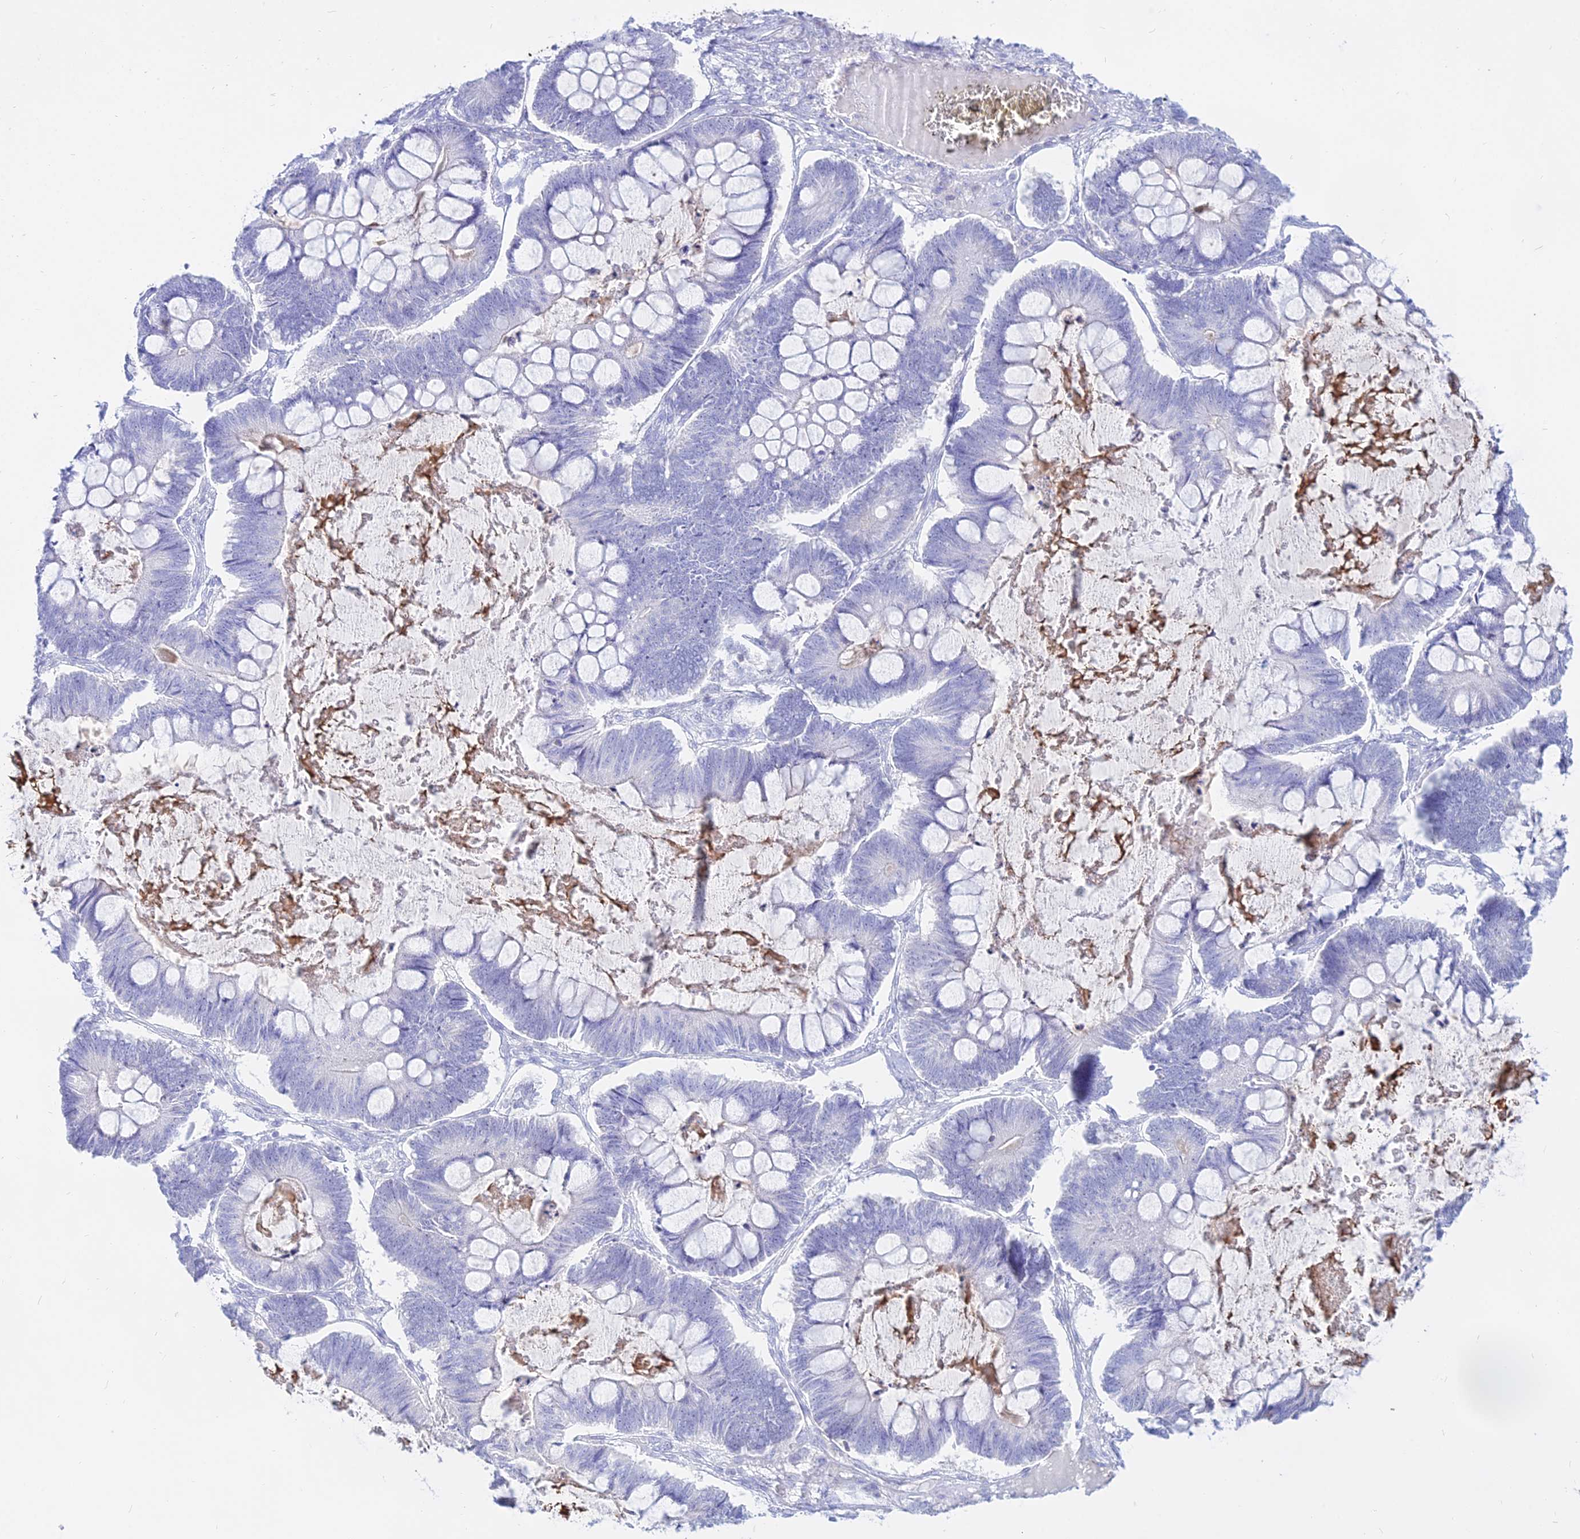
{"staining": {"intensity": "negative", "quantity": "none", "location": "none"}, "tissue": "ovarian cancer", "cell_type": "Tumor cells", "image_type": "cancer", "snomed": [{"axis": "morphology", "description": "Cystadenocarcinoma, mucinous, NOS"}, {"axis": "topography", "description": "Ovary"}], "caption": "Immunohistochemistry of human mucinous cystadenocarcinoma (ovarian) displays no staining in tumor cells.", "gene": "DLX1", "patient": {"sex": "female", "age": 61}}